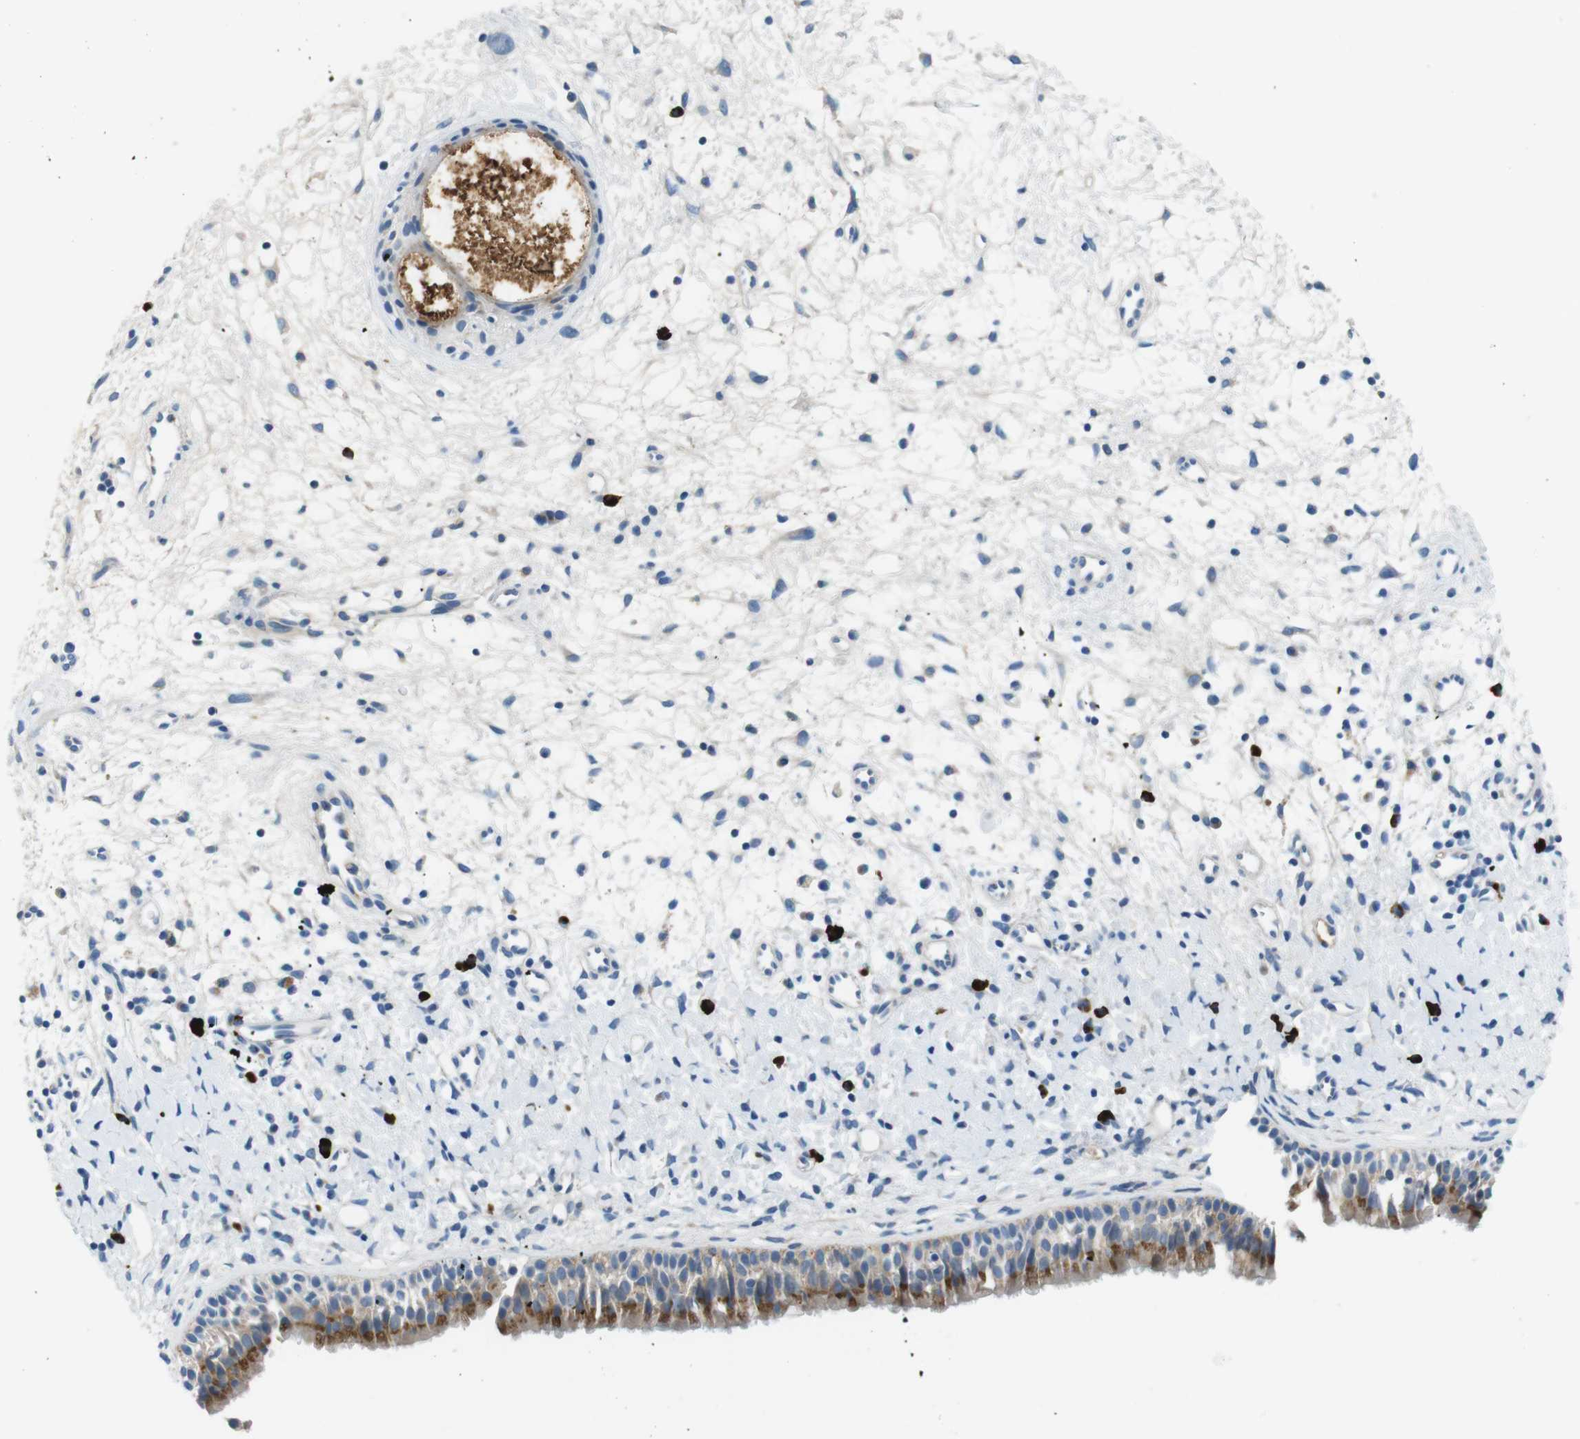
{"staining": {"intensity": "moderate", "quantity": ">75%", "location": "cytoplasmic/membranous"}, "tissue": "nasopharynx", "cell_type": "Respiratory epithelial cells", "image_type": "normal", "snomed": [{"axis": "morphology", "description": "Normal tissue, NOS"}, {"axis": "topography", "description": "Nasopharynx"}], "caption": "Nasopharynx was stained to show a protein in brown. There is medium levels of moderate cytoplasmic/membranous positivity in about >75% of respiratory epithelial cells. The staining was performed using DAB (3,3'-diaminobenzidine) to visualize the protein expression in brown, while the nuclei were stained in blue with hematoxylin (Magnification: 20x).", "gene": "SLC35A3", "patient": {"sex": "male", "age": 22}}